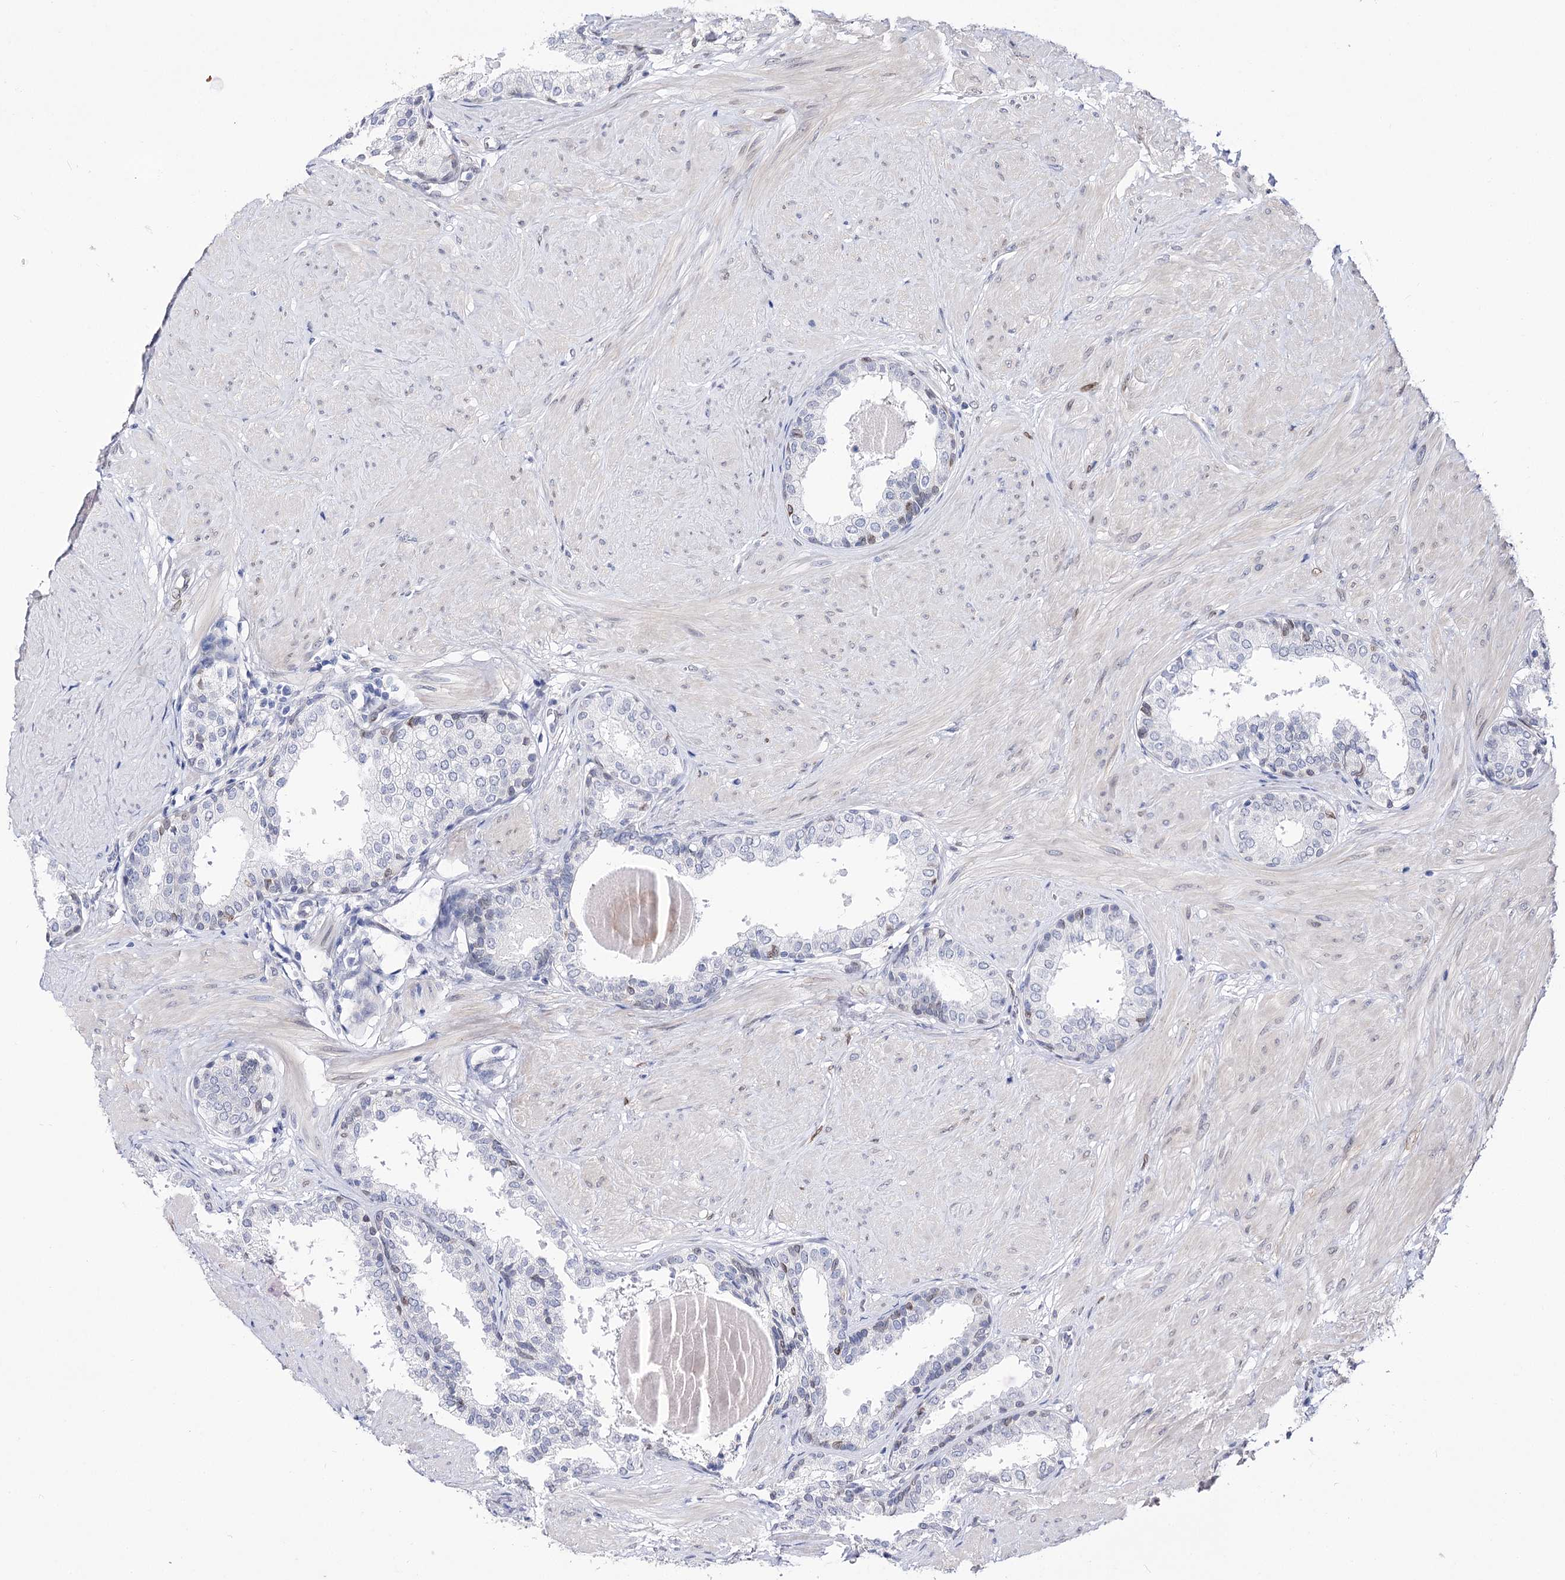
{"staining": {"intensity": "weak", "quantity": "<25%", "location": "cytoplasmic/membranous,nuclear"}, "tissue": "prostate", "cell_type": "Glandular cells", "image_type": "normal", "snomed": [{"axis": "morphology", "description": "Normal tissue, NOS"}, {"axis": "topography", "description": "Prostate"}], "caption": "An IHC photomicrograph of benign prostate is shown. There is no staining in glandular cells of prostate.", "gene": "TMEM201", "patient": {"sex": "male", "age": 48}}